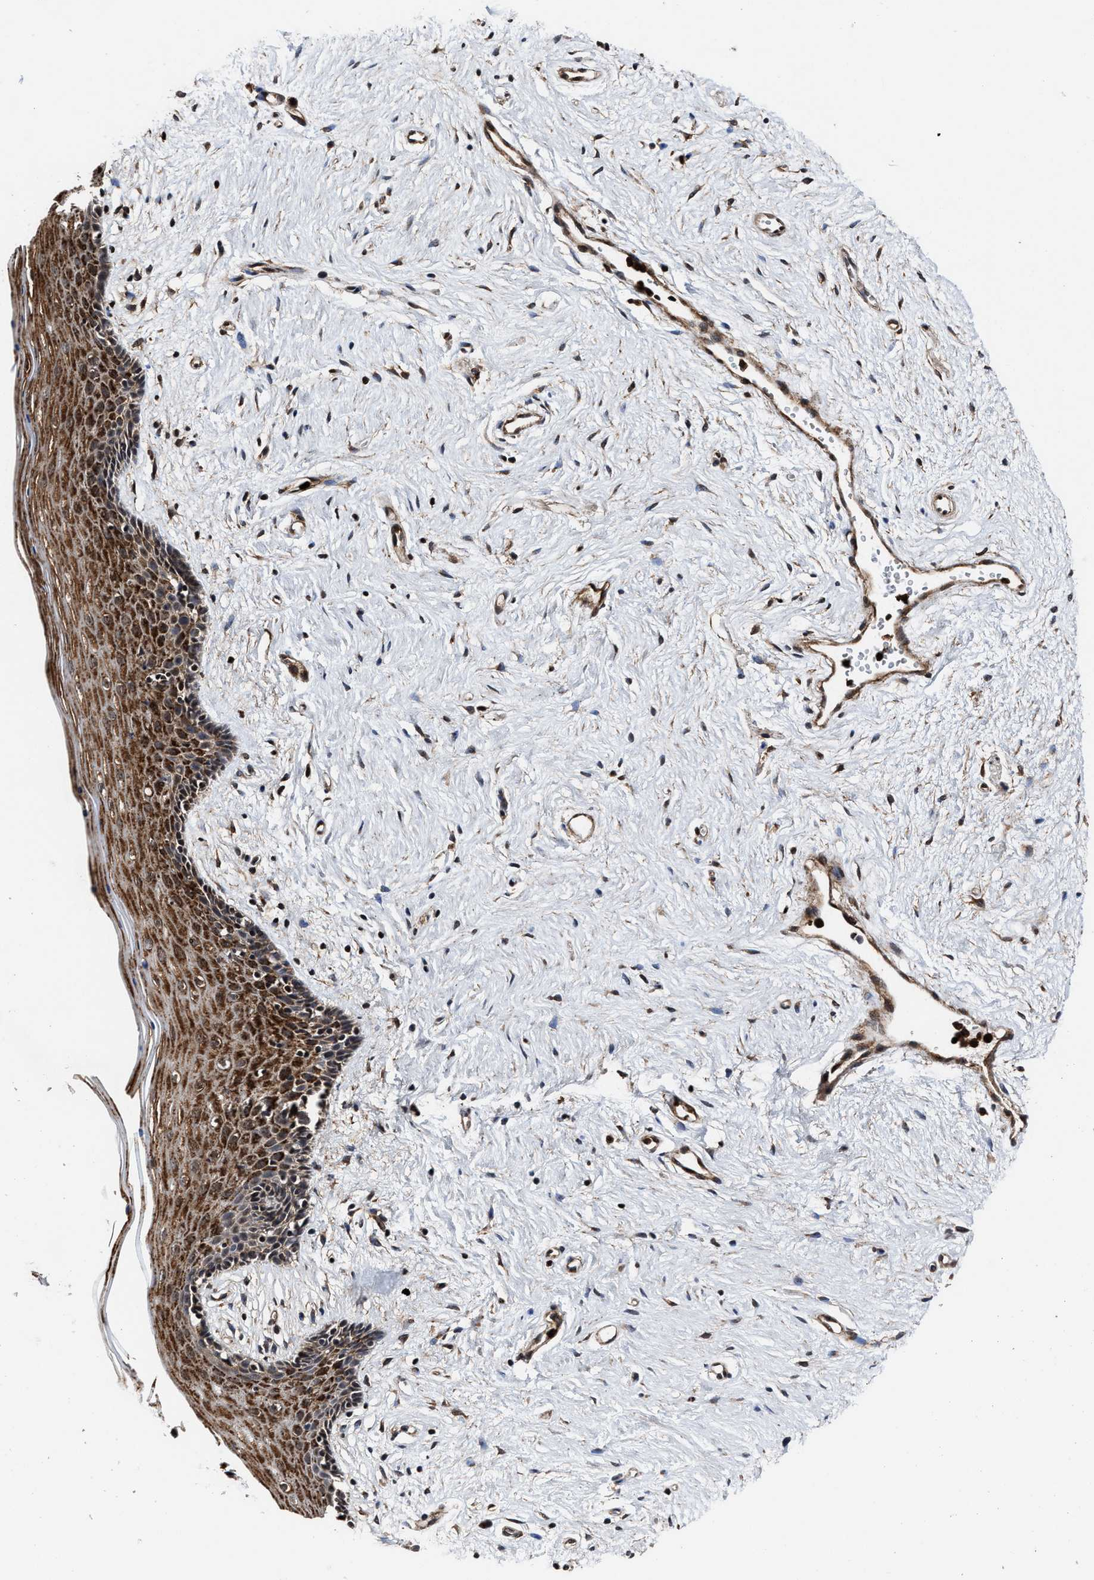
{"staining": {"intensity": "strong", "quantity": ">75%", "location": "cytoplasmic/membranous"}, "tissue": "vagina", "cell_type": "Squamous epithelial cells", "image_type": "normal", "snomed": [{"axis": "morphology", "description": "Normal tissue, NOS"}, {"axis": "topography", "description": "Vagina"}], "caption": "Squamous epithelial cells show high levels of strong cytoplasmic/membranous staining in approximately >75% of cells in benign vagina. Nuclei are stained in blue.", "gene": "SEPTIN2", "patient": {"sex": "female", "age": 44}}